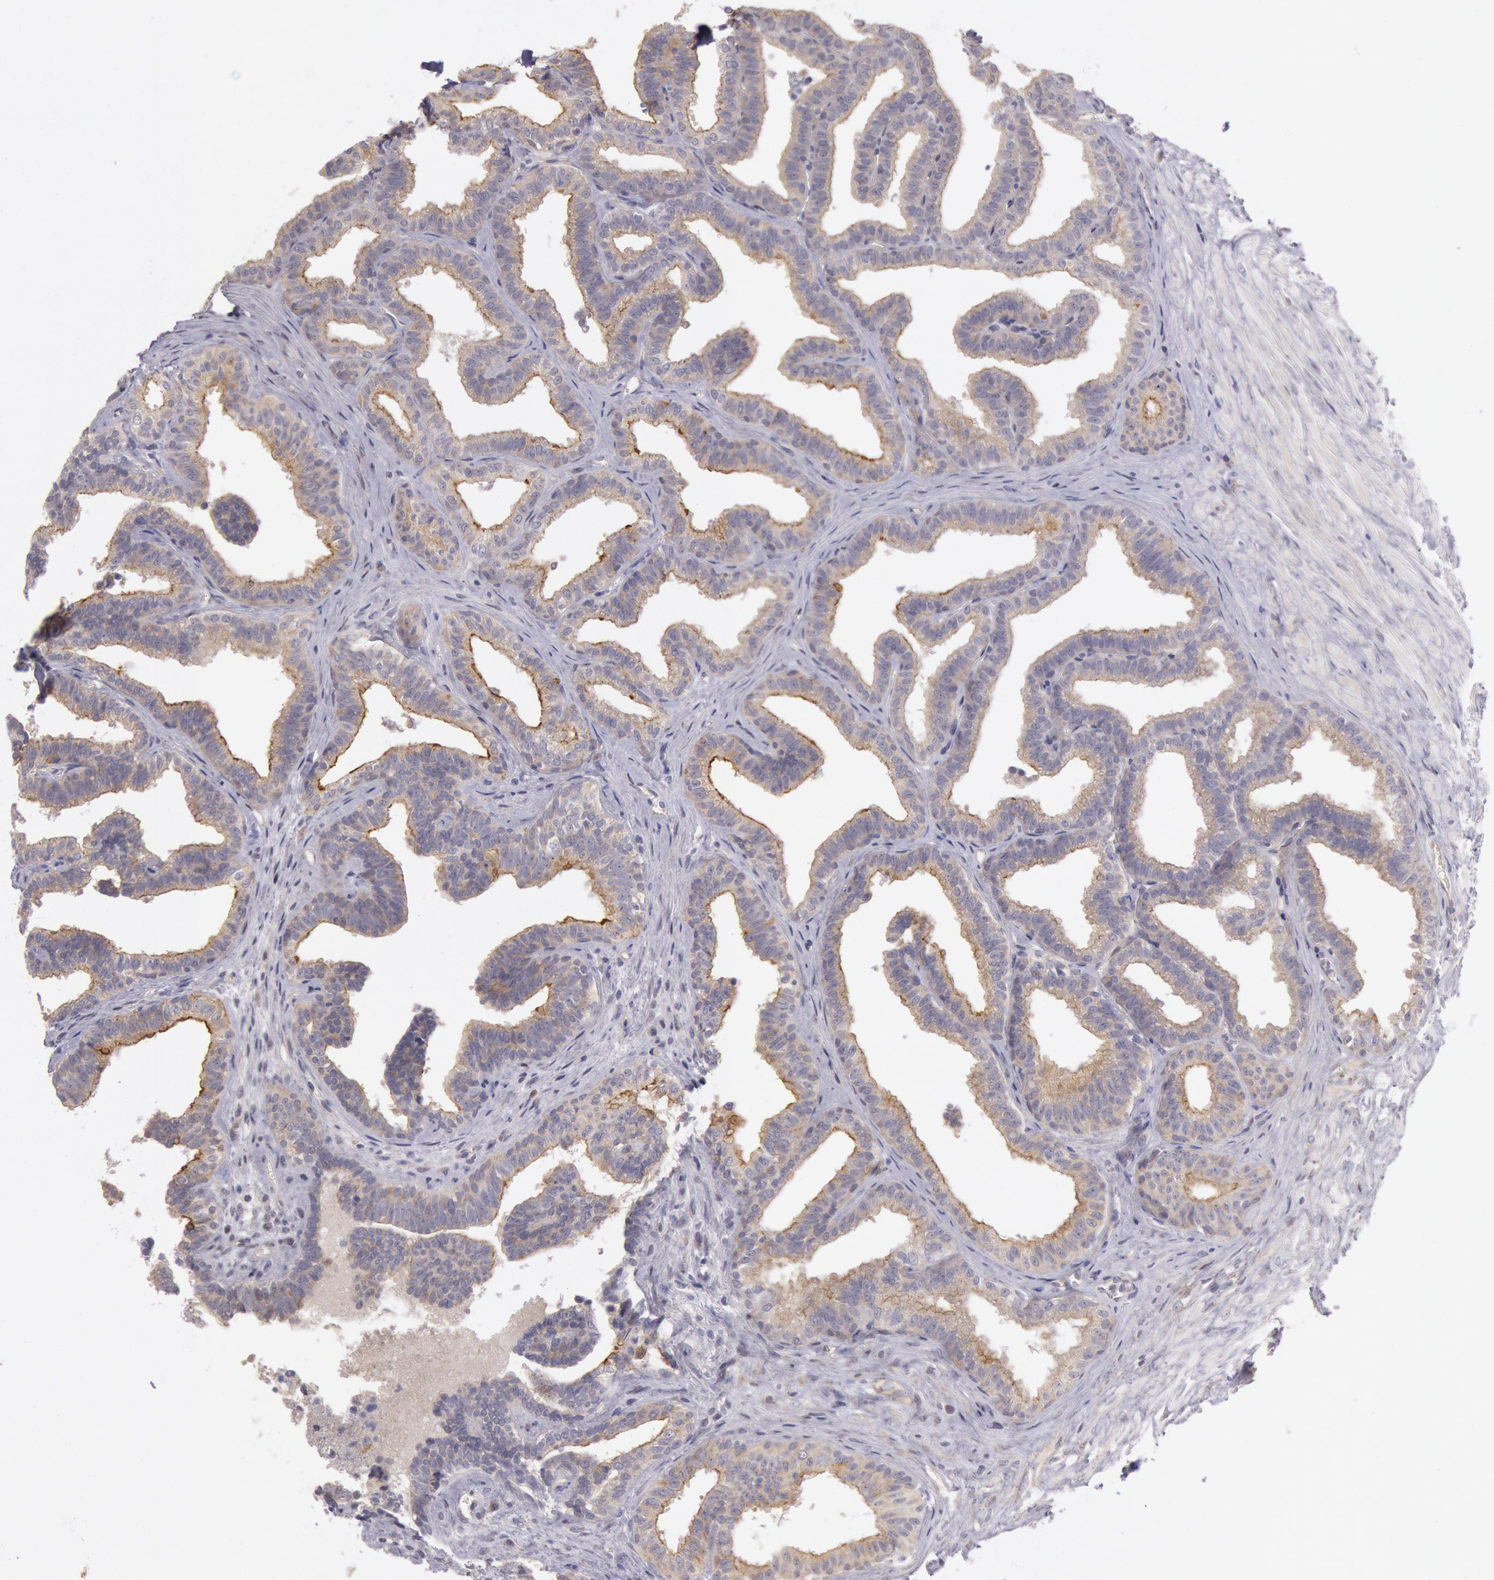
{"staining": {"intensity": "negative", "quantity": "none", "location": "none"}, "tissue": "seminal vesicle", "cell_type": "Glandular cells", "image_type": "normal", "snomed": [{"axis": "morphology", "description": "Normal tissue, NOS"}, {"axis": "topography", "description": "Seminal veicle"}], "caption": "Immunohistochemistry (IHC) histopathology image of unremarkable seminal vesicle: seminal vesicle stained with DAB (3,3'-diaminobenzidine) reveals no significant protein staining in glandular cells.", "gene": "AMOTL1", "patient": {"sex": "male", "age": 26}}